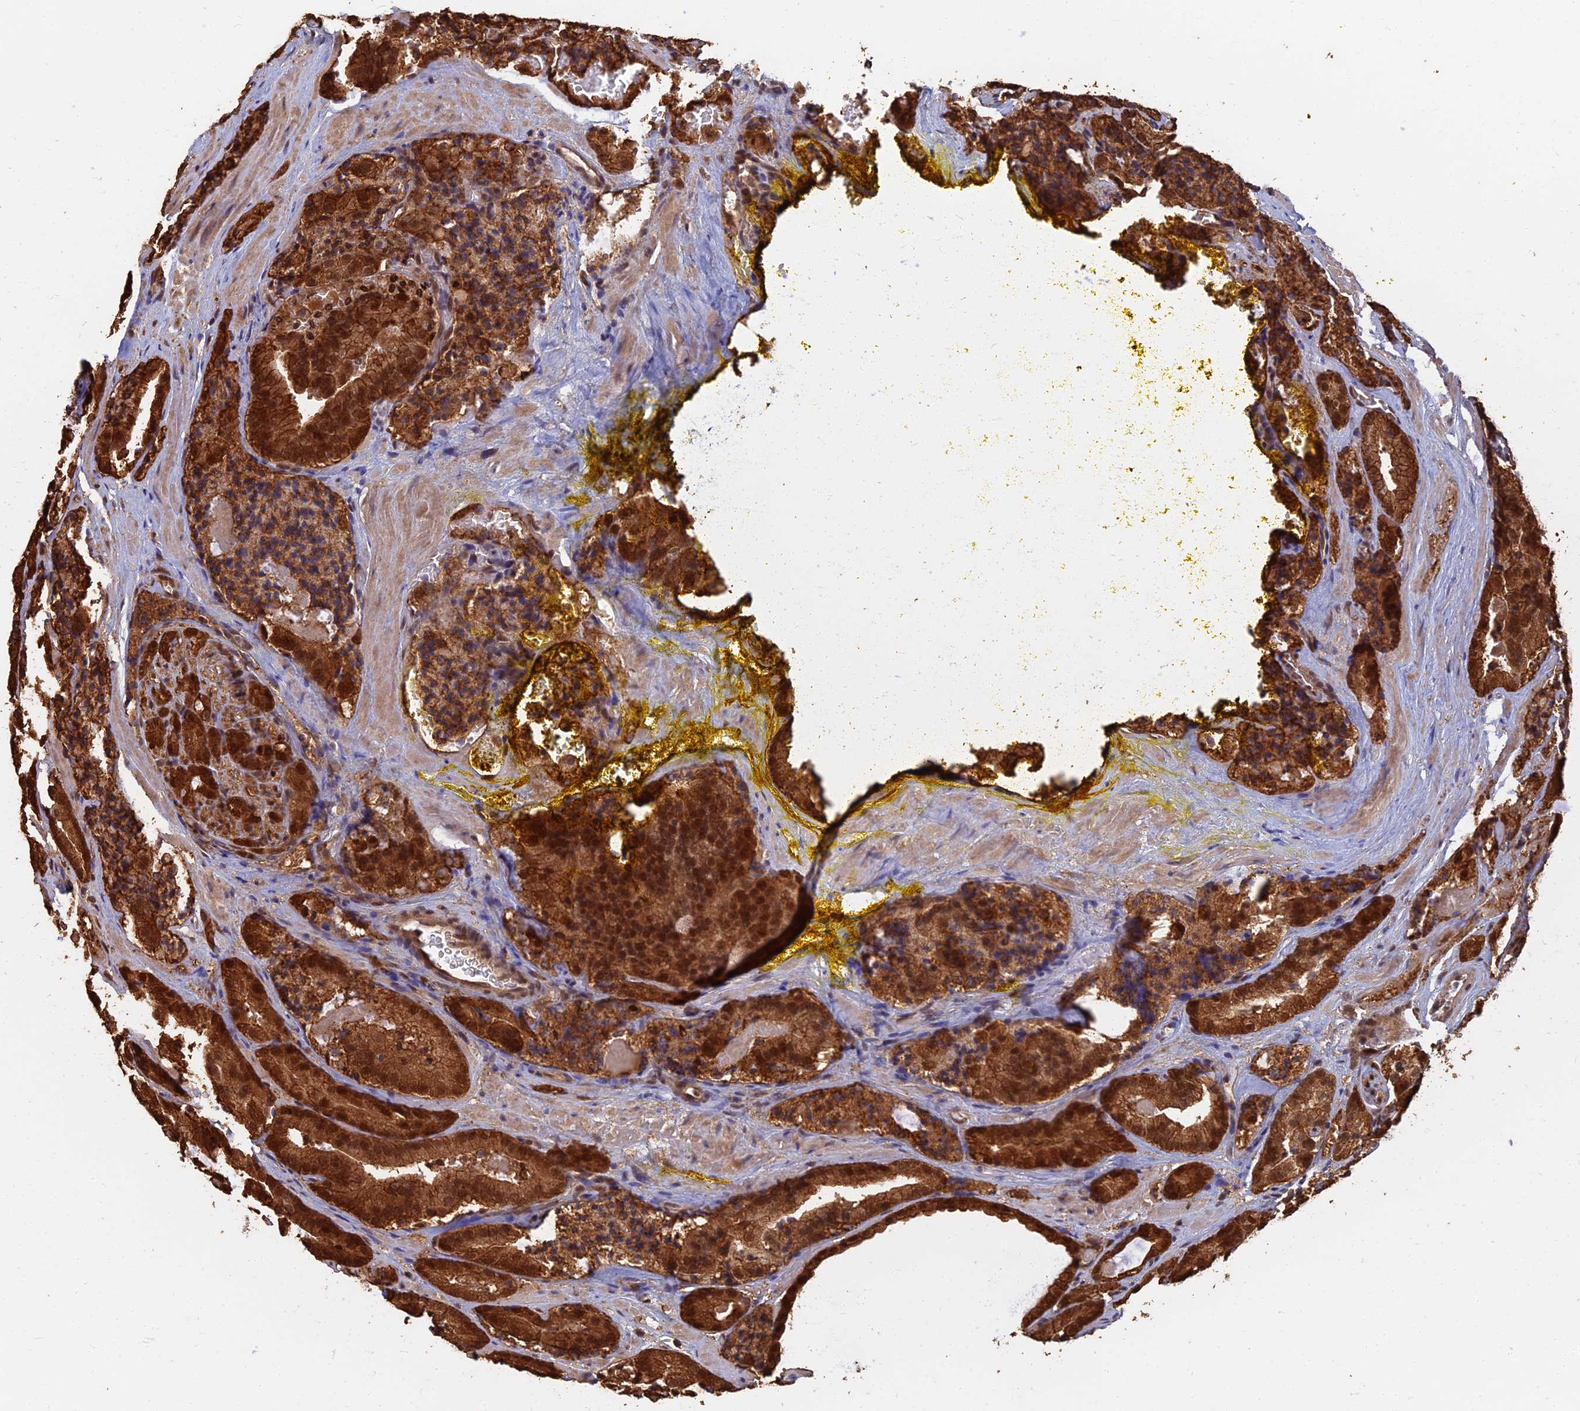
{"staining": {"intensity": "strong", "quantity": ">75%", "location": "cytoplasmic/membranous,nuclear"}, "tissue": "prostate cancer", "cell_type": "Tumor cells", "image_type": "cancer", "snomed": [{"axis": "morphology", "description": "Adenocarcinoma, High grade"}, {"axis": "topography", "description": "Prostate"}], "caption": "Immunohistochemical staining of prostate high-grade adenocarcinoma shows strong cytoplasmic/membranous and nuclear protein staining in approximately >75% of tumor cells. The protein of interest is shown in brown color, while the nuclei are stained blue.", "gene": "LRRN3", "patient": {"sex": "male", "age": 57}}